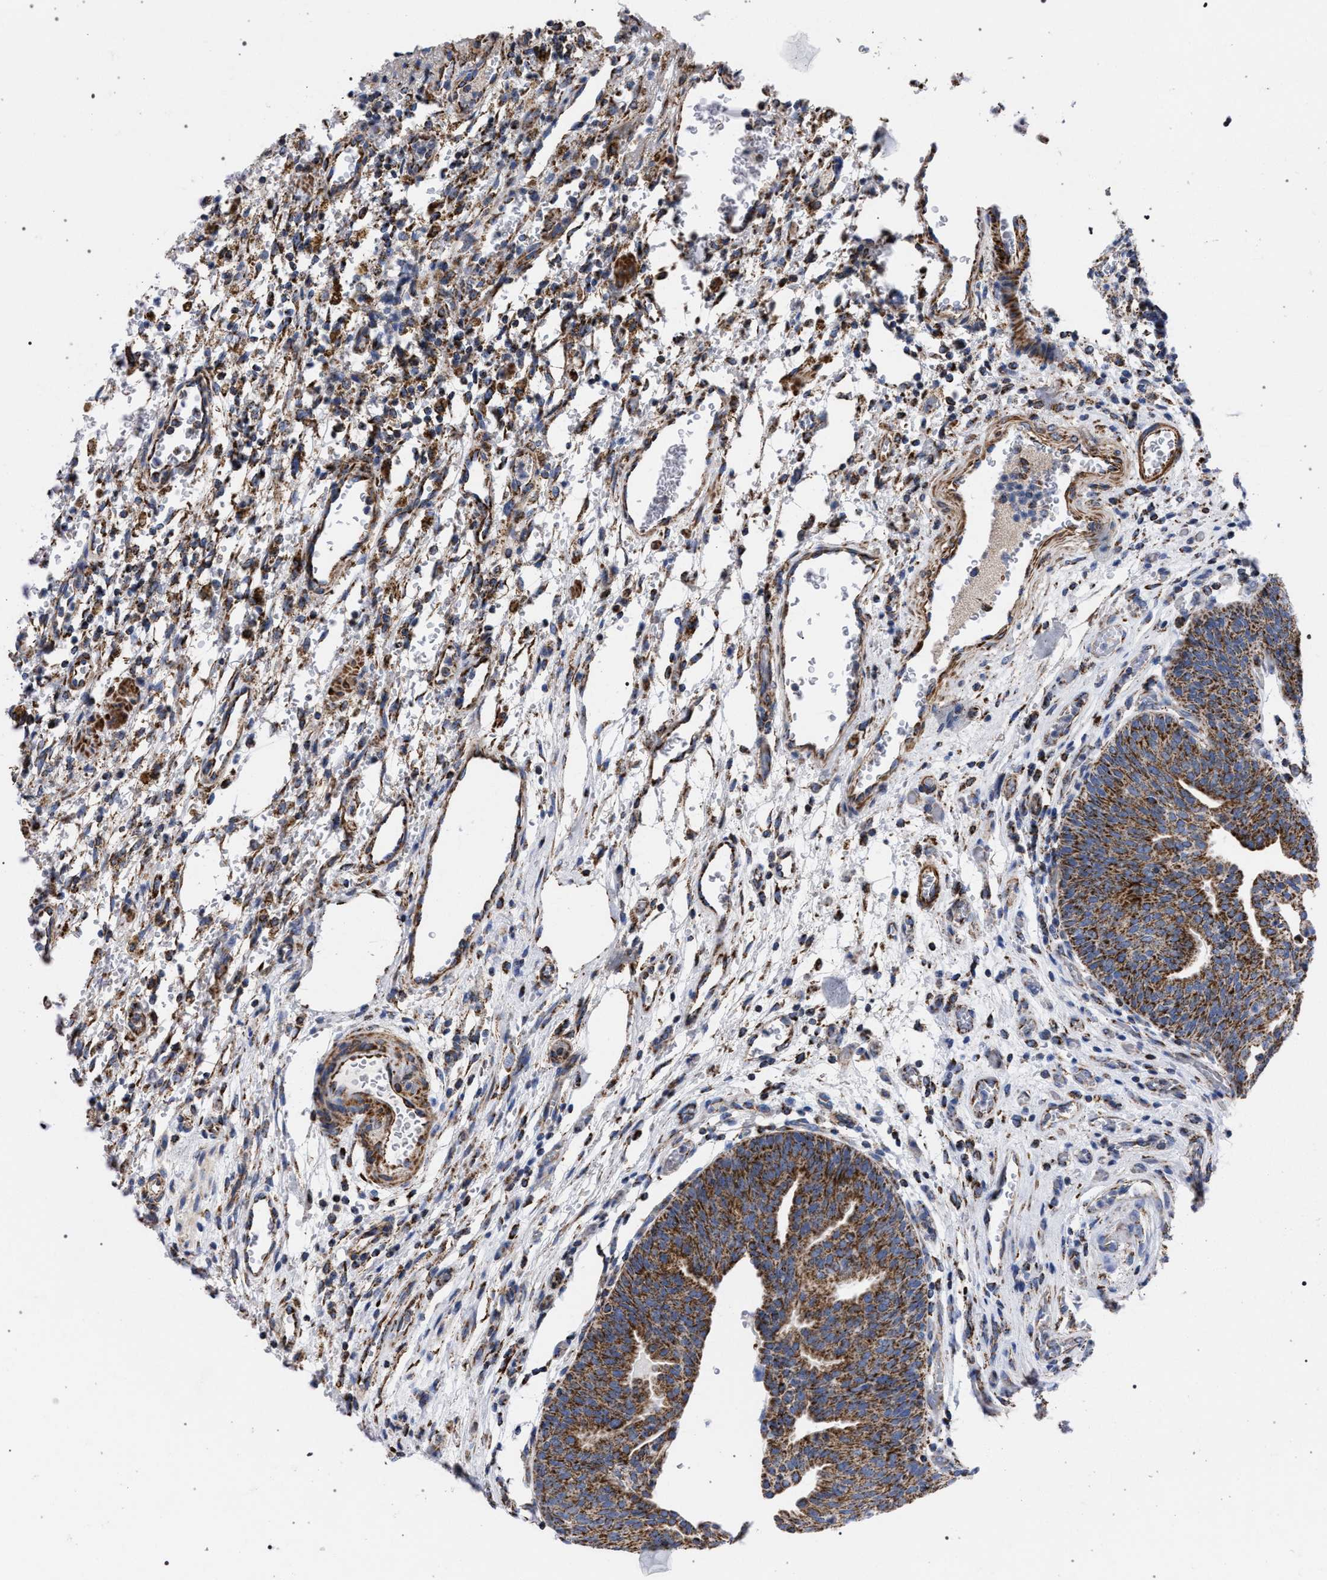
{"staining": {"intensity": "strong", "quantity": "25%-75%", "location": "cytoplasmic/membranous"}, "tissue": "urothelial cancer", "cell_type": "Tumor cells", "image_type": "cancer", "snomed": [{"axis": "morphology", "description": "Urothelial carcinoma, Low grade"}, {"axis": "morphology", "description": "Urothelial carcinoma, High grade"}, {"axis": "topography", "description": "Urinary bladder"}], "caption": "Immunohistochemical staining of urothelial cancer exhibits strong cytoplasmic/membranous protein expression in approximately 25%-75% of tumor cells.", "gene": "ACADS", "patient": {"sex": "male", "age": 35}}